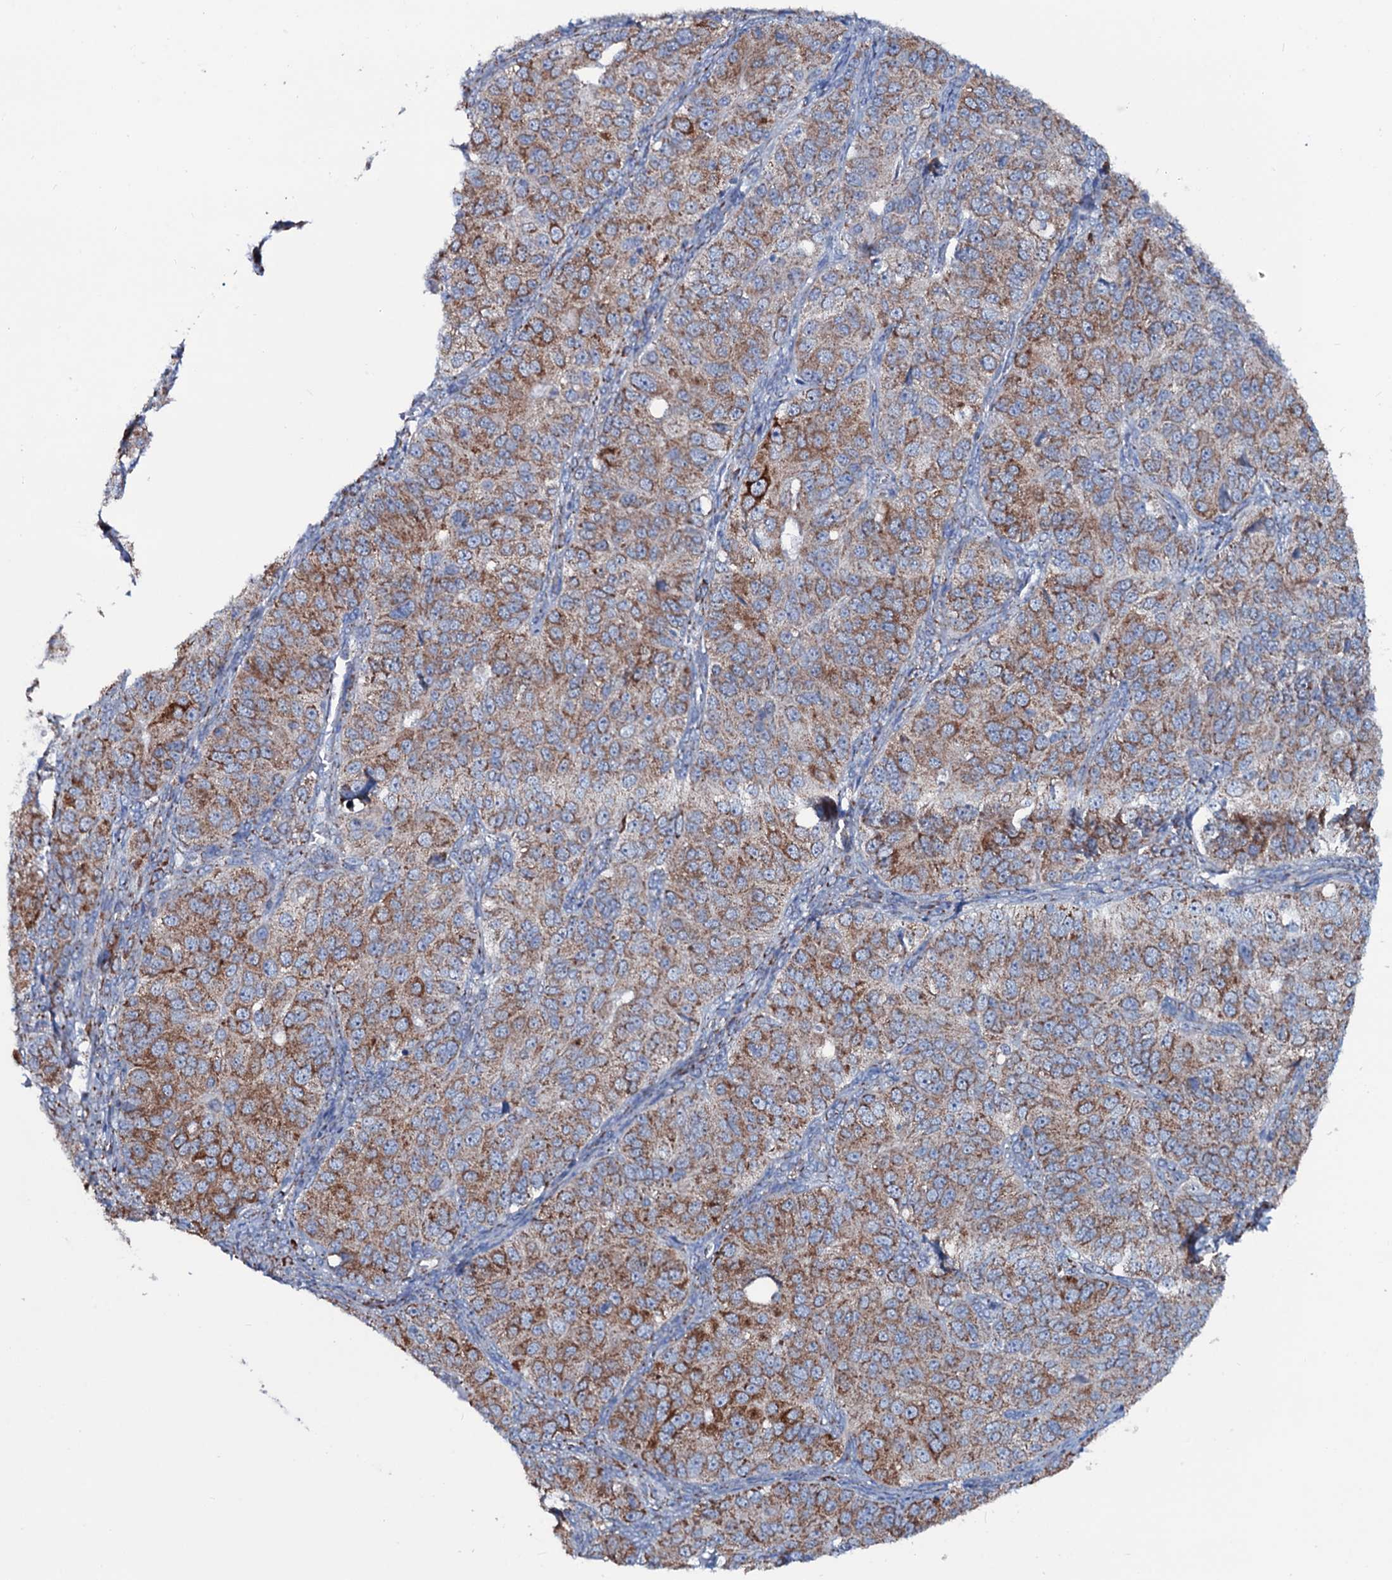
{"staining": {"intensity": "moderate", "quantity": ">75%", "location": "cytoplasmic/membranous"}, "tissue": "ovarian cancer", "cell_type": "Tumor cells", "image_type": "cancer", "snomed": [{"axis": "morphology", "description": "Carcinoma, endometroid"}, {"axis": "topography", "description": "Ovary"}], "caption": "This photomicrograph shows ovarian cancer (endometroid carcinoma) stained with IHC to label a protein in brown. The cytoplasmic/membranous of tumor cells show moderate positivity for the protein. Nuclei are counter-stained blue.", "gene": "MRPS35", "patient": {"sex": "female", "age": 51}}